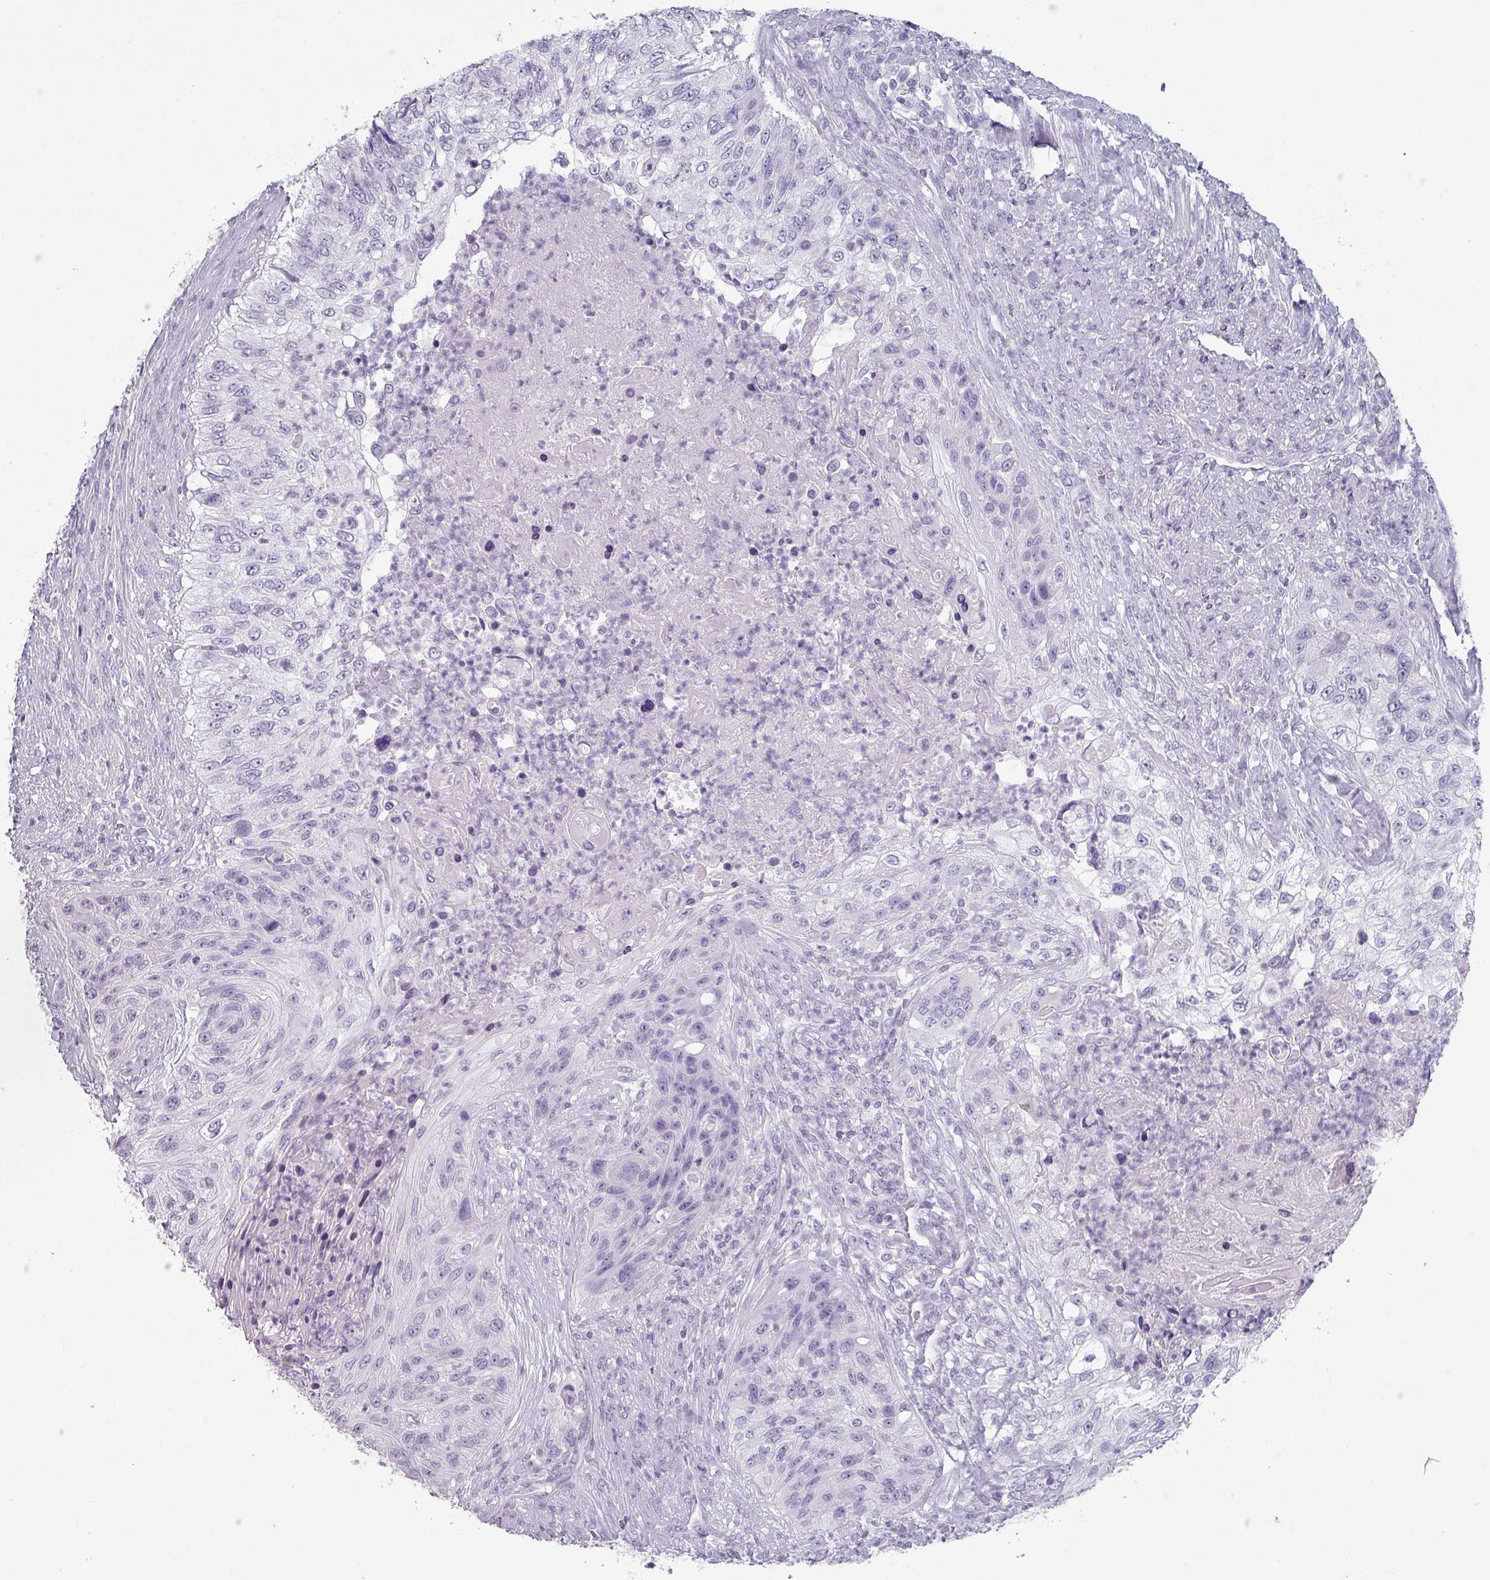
{"staining": {"intensity": "negative", "quantity": "none", "location": "none"}, "tissue": "urothelial cancer", "cell_type": "Tumor cells", "image_type": "cancer", "snomed": [{"axis": "morphology", "description": "Urothelial carcinoma, High grade"}, {"axis": "topography", "description": "Urinary bladder"}], "caption": "DAB immunohistochemical staining of human urothelial cancer exhibits no significant positivity in tumor cells. (DAB (3,3'-diaminobenzidine) IHC with hematoxylin counter stain).", "gene": "SLC35G2", "patient": {"sex": "female", "age": 60}}